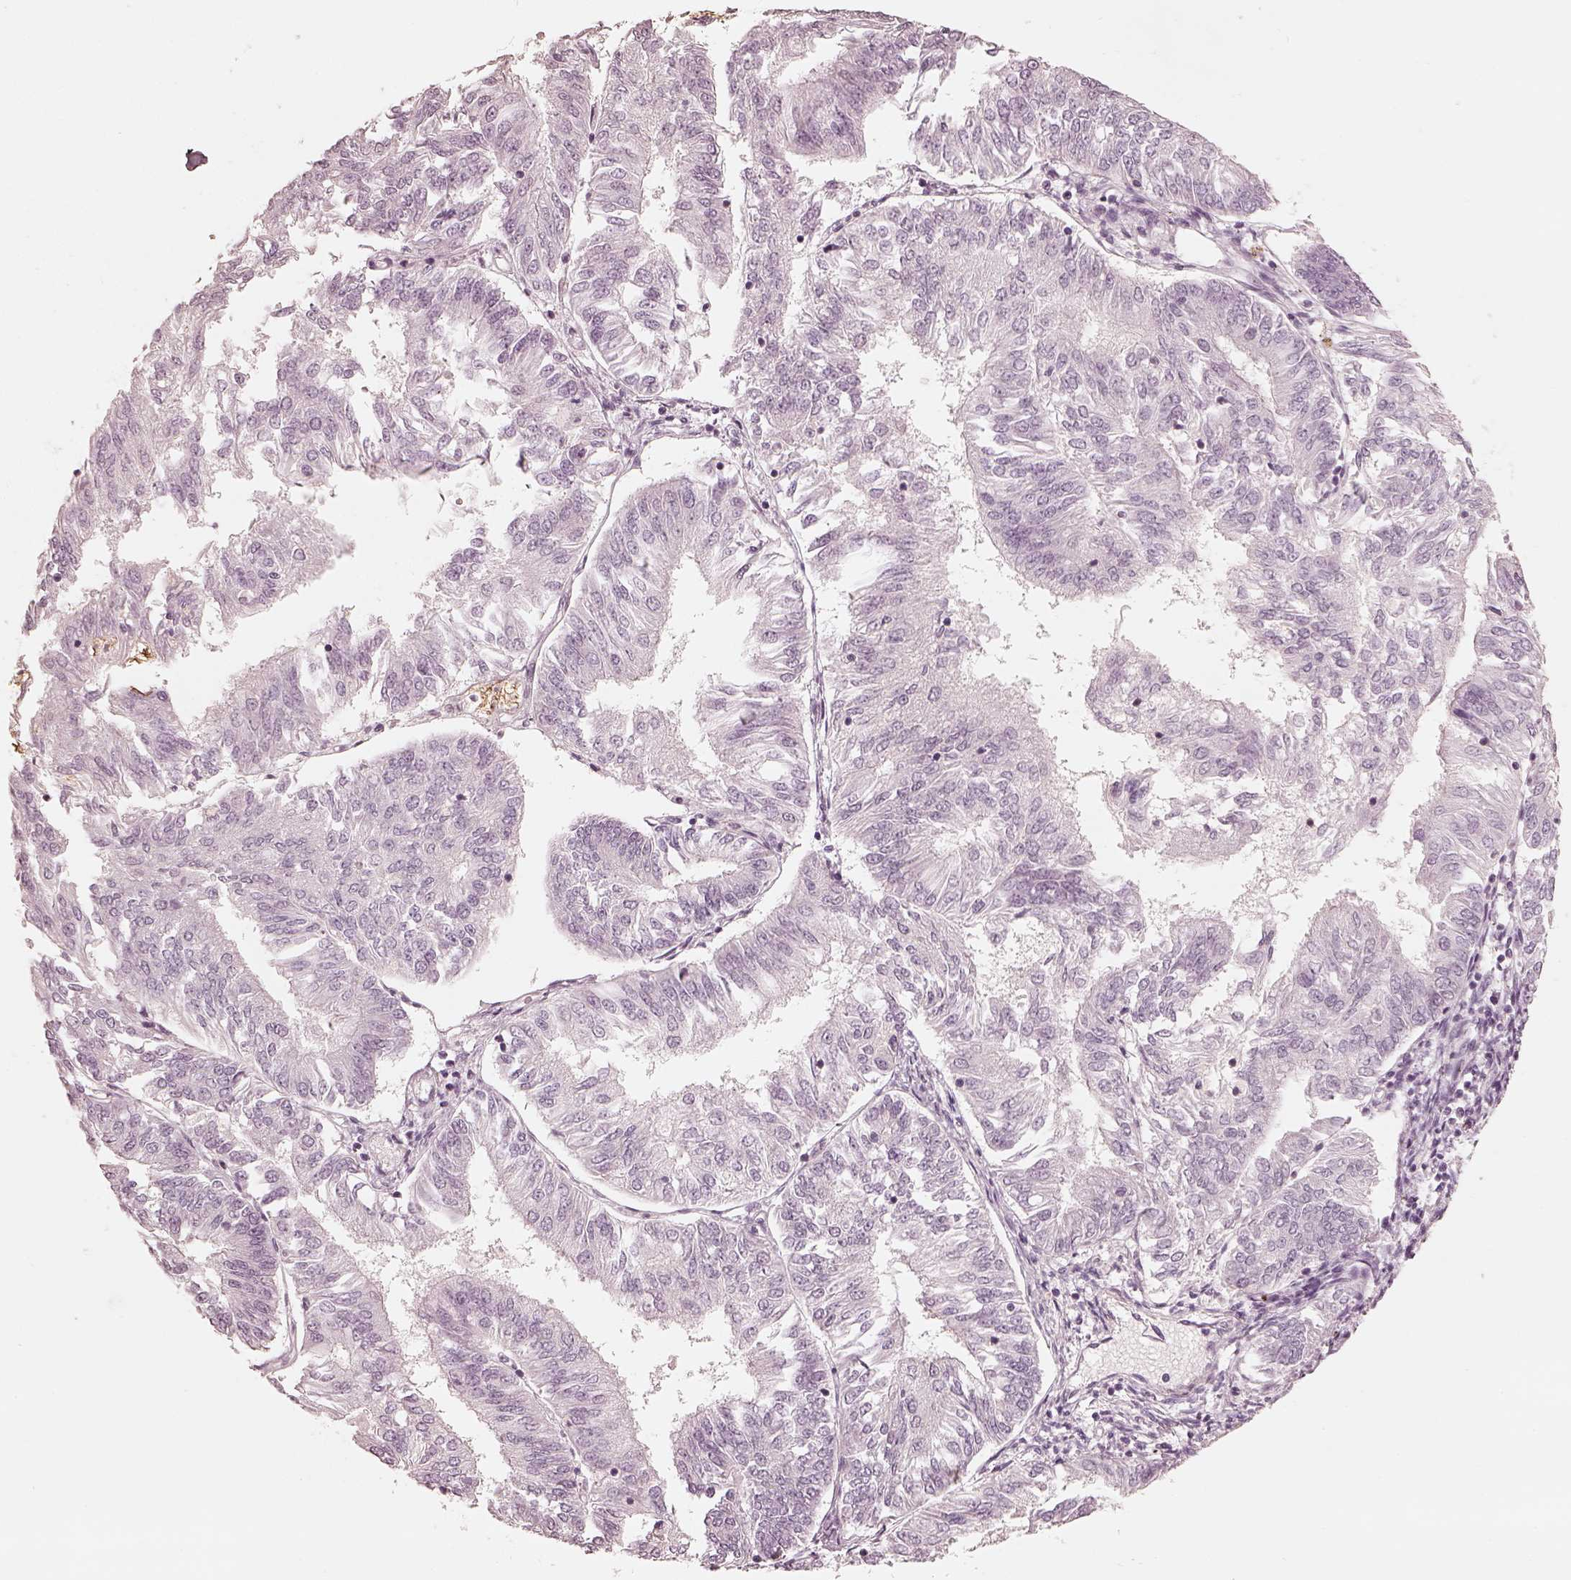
{"staining": {"intensity": "negative", "quantity": "none", "location": "none"}, "tissue": "endometrial cancer", "cell_type": "Tumor cells", "image_type": "cancer", "snomed": [{"axis": "morphology", "description": "Adenocarcinoma, NOS"}, {"axis": "topography", "description": "Endometrium"}], "caption": "DAB (3,3'-diaminobenzidine) immunohistochemical staining of human endometrial cancer exhibits no significant expression in tumor cells.", "gene": "ADRB3", "patient": {"sex": "female", "age": 58}}